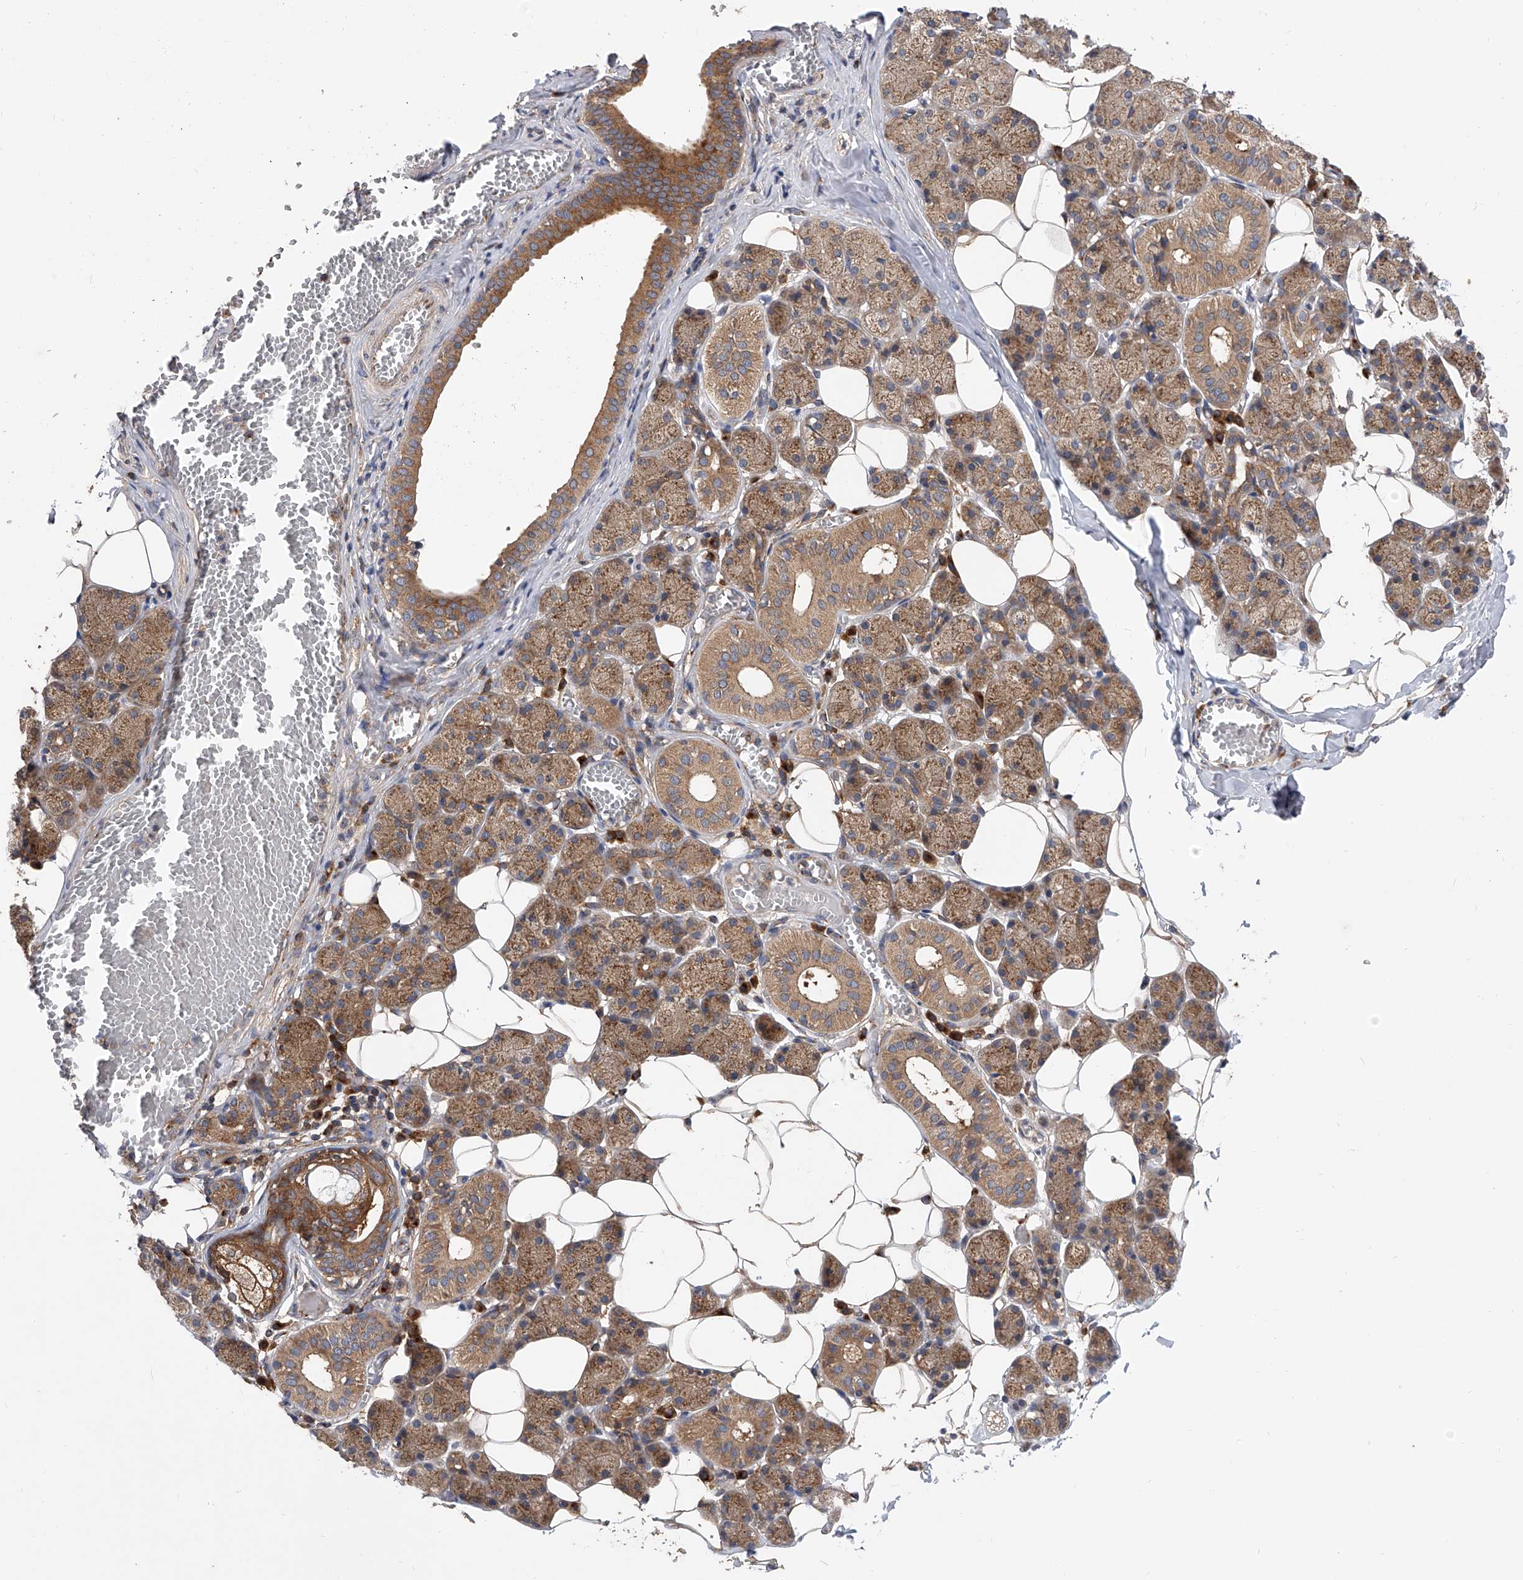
{"staining": {"intensity": "moderate", "quantity": "25%-75%", "location": "cytoplasmic/membranous"}, "tissue": "salivary gland", "cell_type": "Glandular cells", "image_type": "normal", "snomed": [{"axis": "morphology", "description": "Normal tissue, NOS"}, {"axis": "topography", "description": "Salivary gland"}], "caption": "The histopathology image exhibits immunohistochemical staining of unremarkable salivary gland. There is moderate cytoplasmic/membranous positivity is appreciated in approximately 25%-75% of glandular cells. (brown staining indicates protein expression, while blue staining denotes nuclei).", "gene": "CFAP410", "patient": {"sex": "female", "age": 33}}